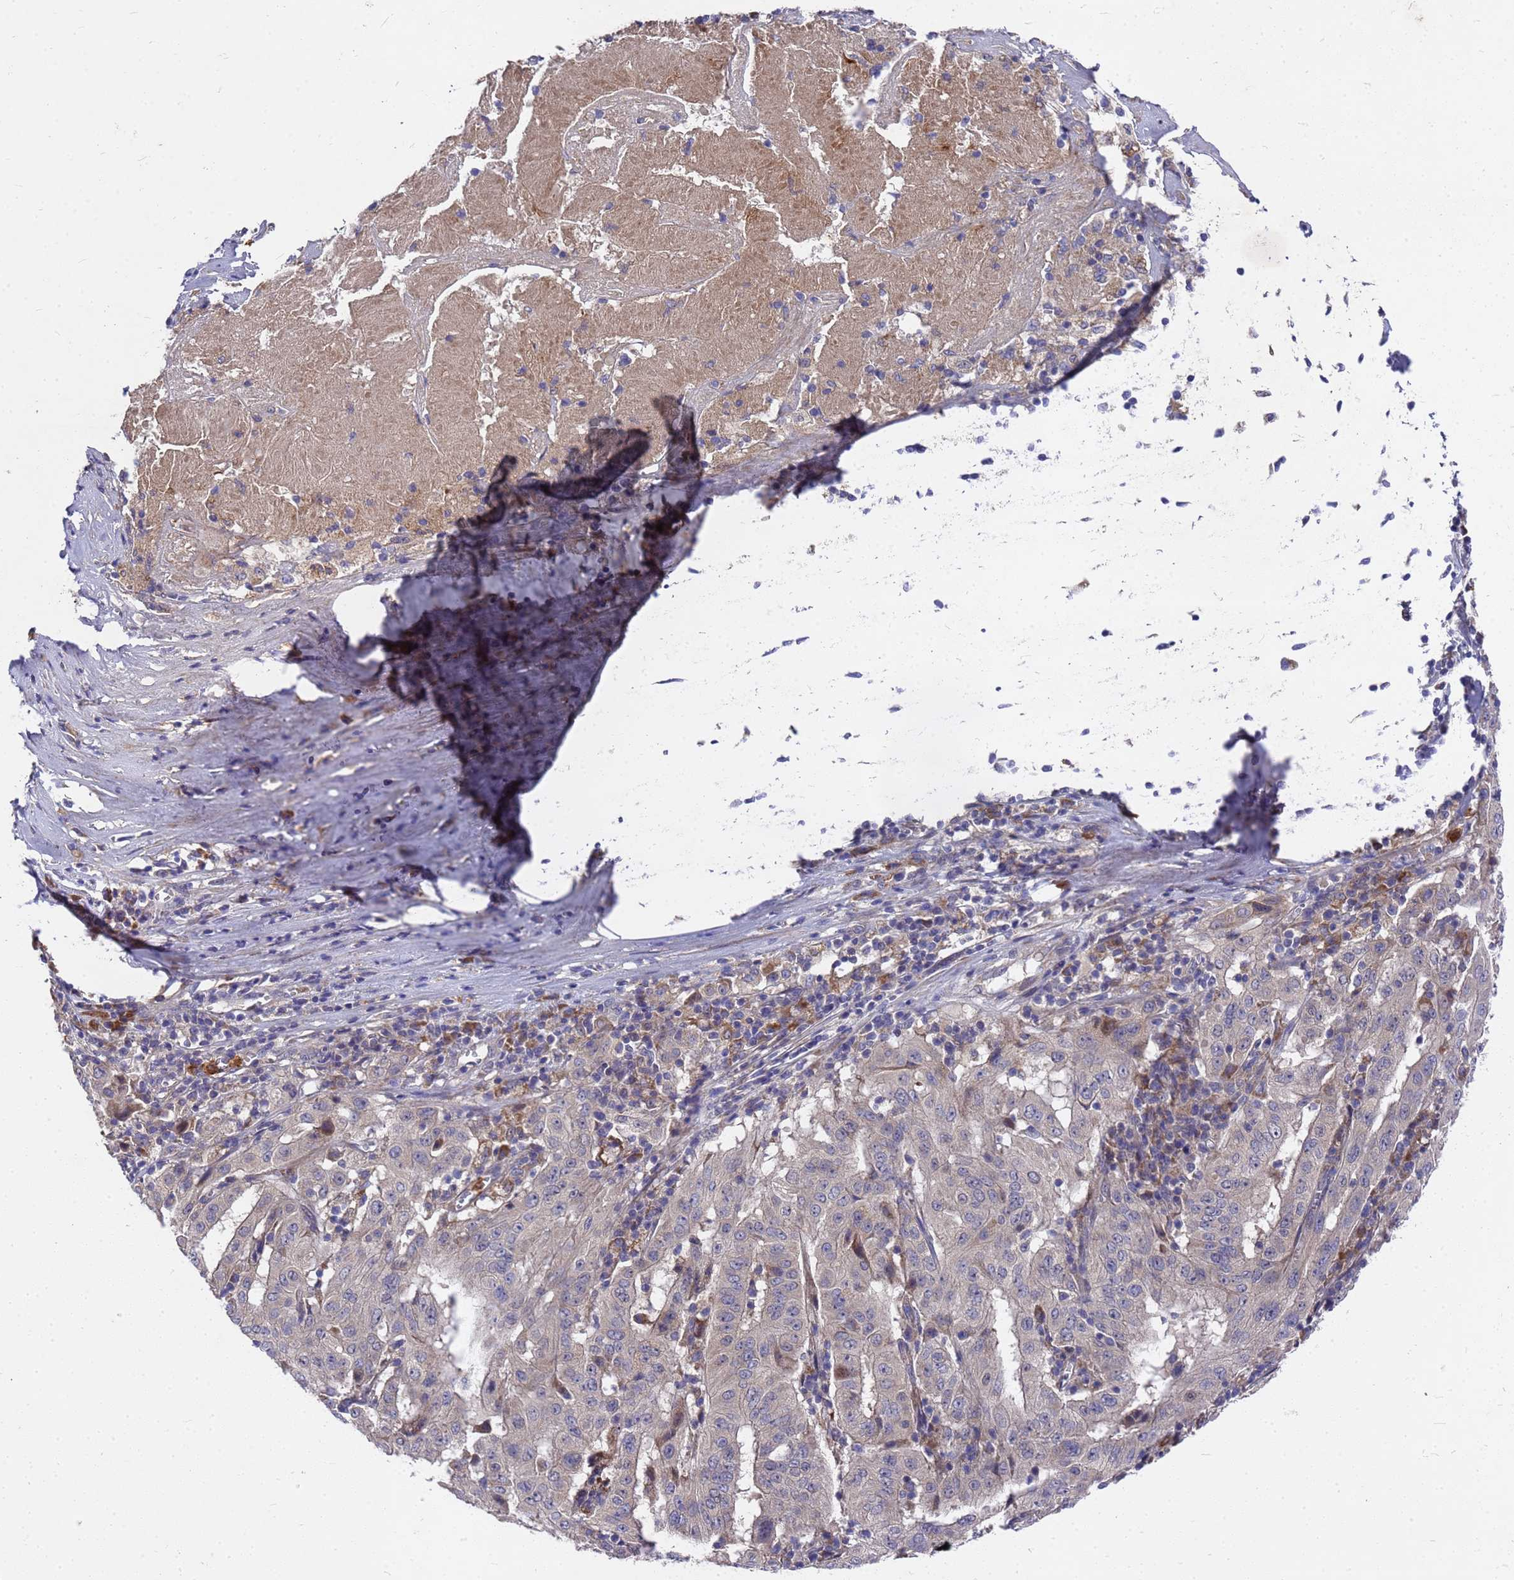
{"staining": {"intensity": "negative", "quantity": "none", "location": "none"}, "tissue": "pancreatic cancer", "cell_type": "Tumor cells", "image_type": "cancer", "snomed": [{"axis": "morphology", "description": "Adenocarcinoma, NOS"}, {"axis": "topography", "description": "Pancreas"}], "caption": "An immunohistochemistry histopathology image of pancreatic cancer is shown. There is no staining in tumor cells of pancreatic cancer.", "gene": "ZNF717", "patient": {"sex": "male", "age": 63}}